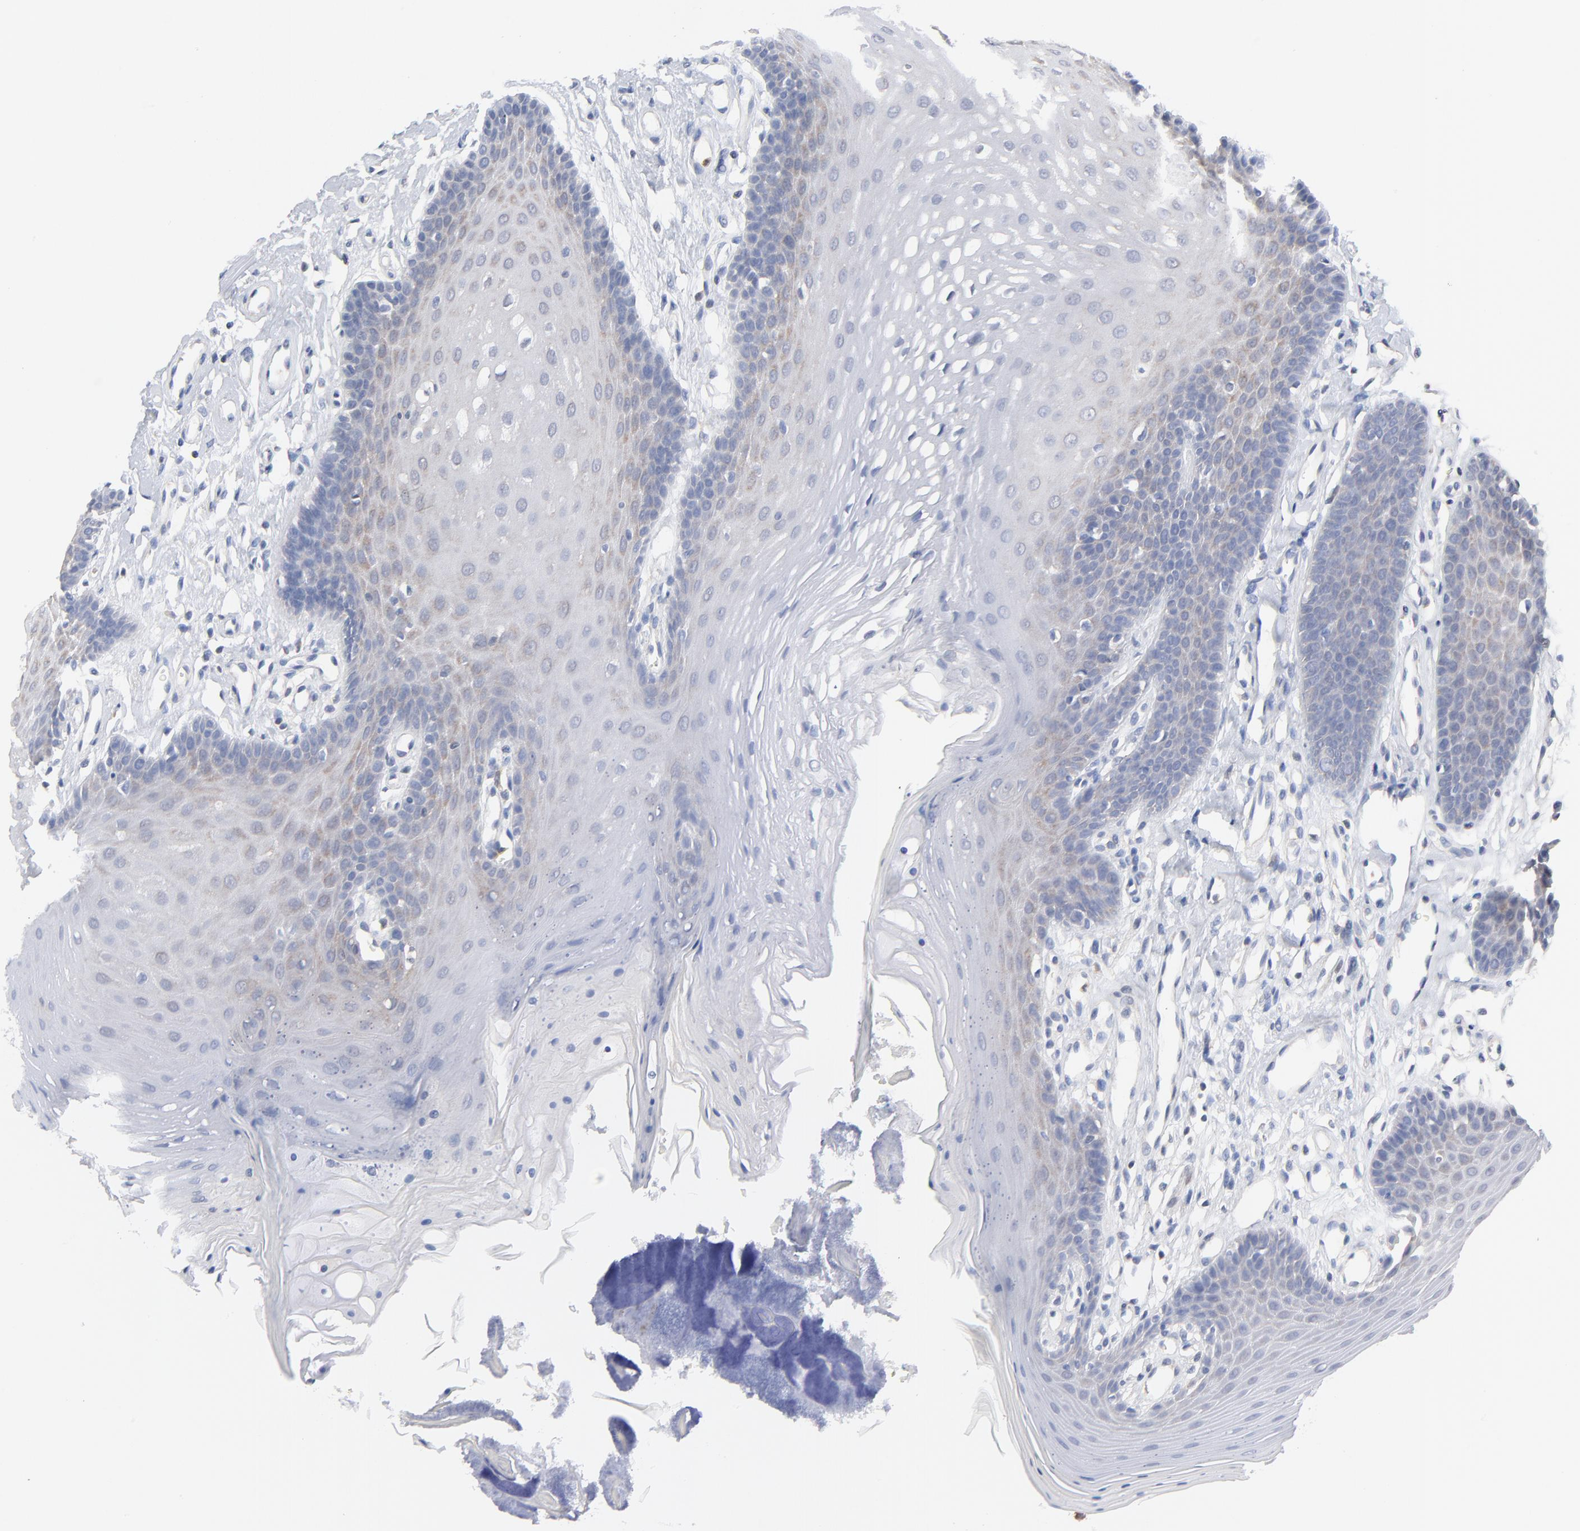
{"staining": {"intensity": "weak", "quantity": "<25%", "location": "cytoplasmic/membranous"}, "tissue": "oral mucosa", "cell_type": "Squamous epithelial cells", "image_type": "normal", "snomed": [{"axis": "morphology", "description": "Normal tissue, NOS"}, {"axis": "topography", "description": "Oral tissue"}], "caption": "Immunohistochemistry image of benign oral mucosa: oral mucosa stained with DAB displays no significant protein positivity in squamous epithelial cells.", "gene": "CAB39L", "patient": {"sex": "male", "age": 62}}